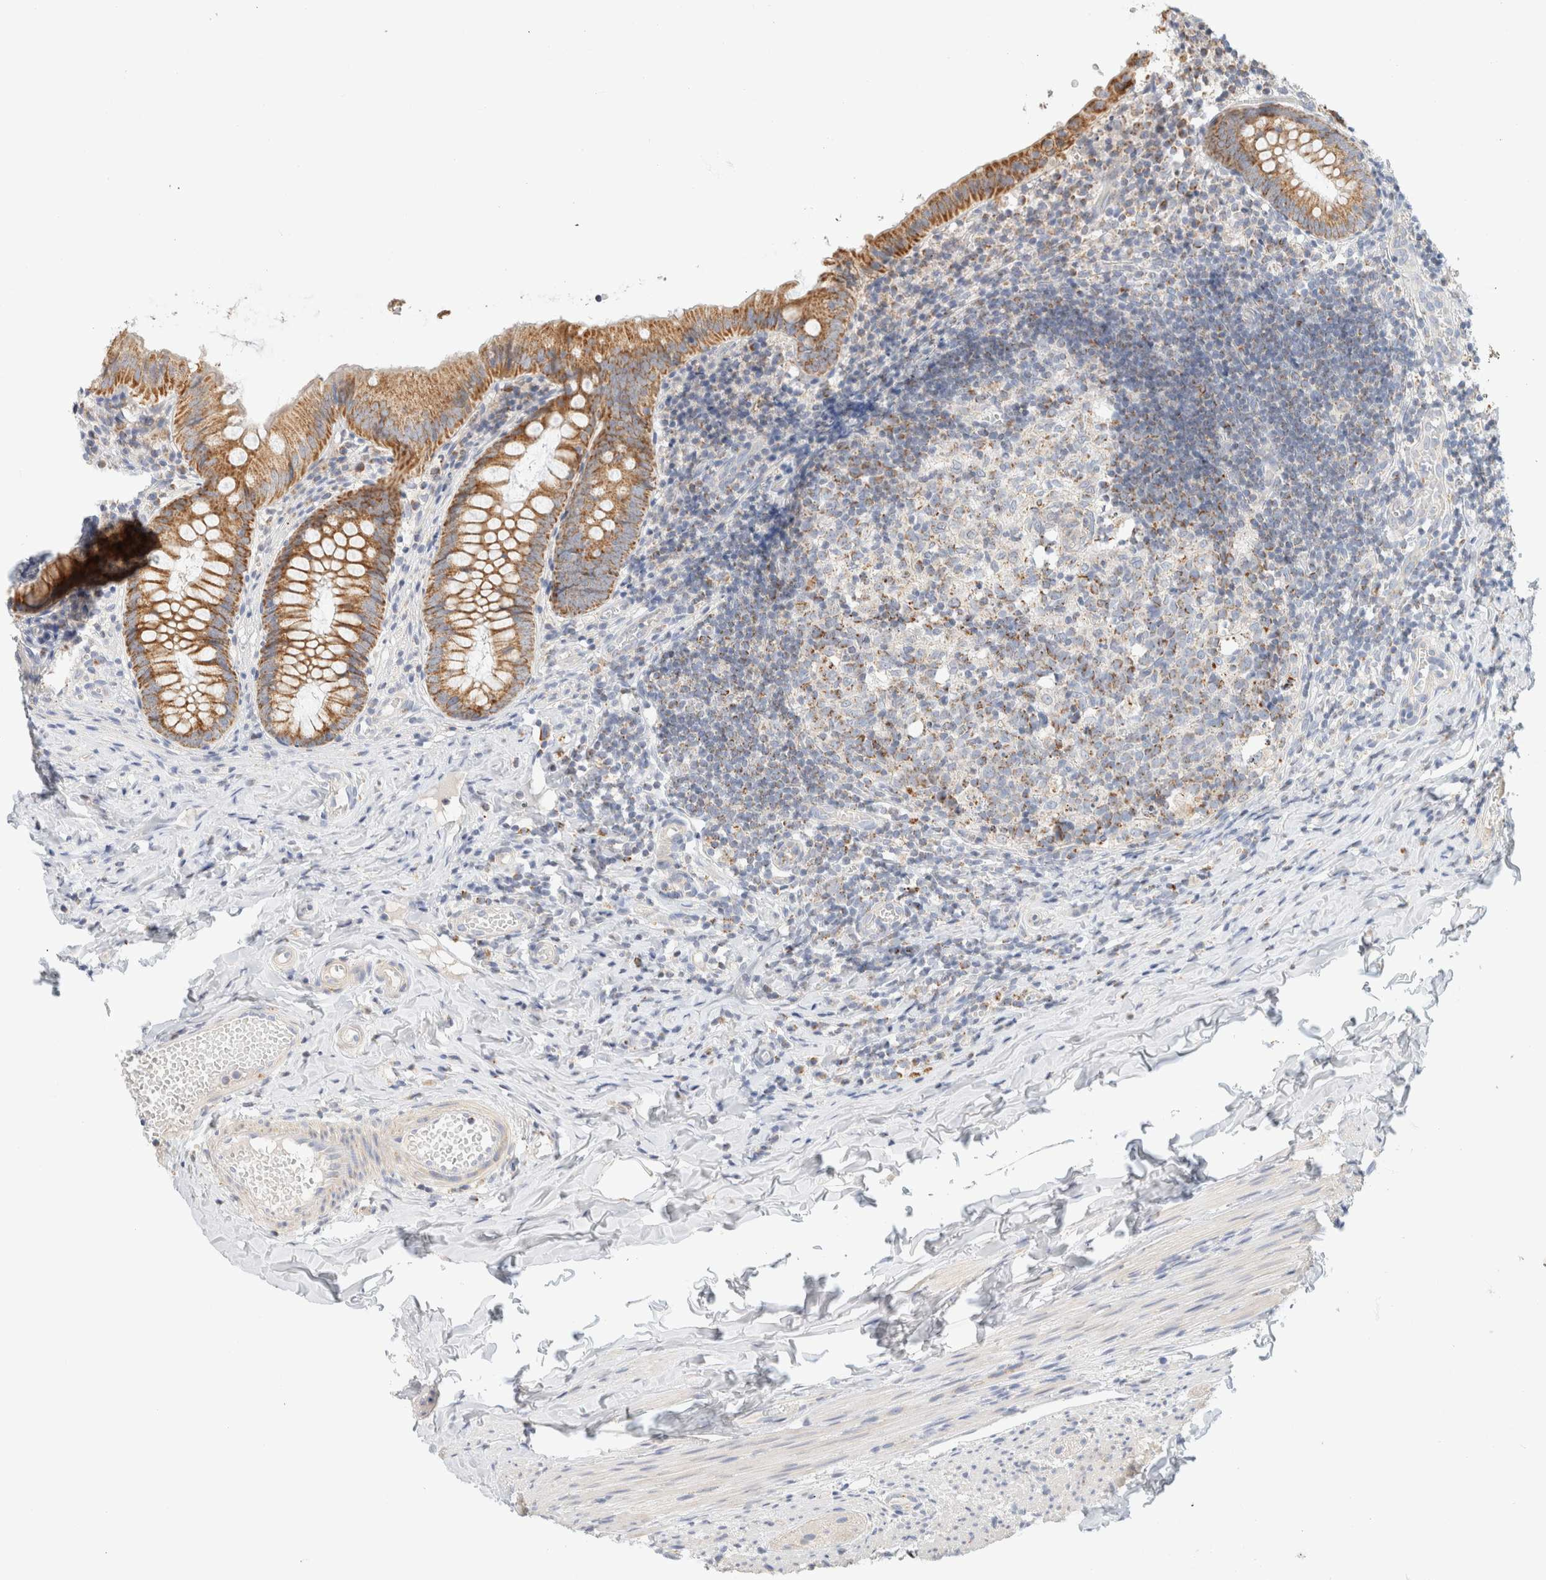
{"staining": {"intensity": "moderate", "quantity": ">75%", "location": "cytoplasmic/membranous"}, "tissue": "appendix", "cell_type": "Glandular cells", "image_type": "normal", "snomed": [{"axis": "morphology", "description": "Normal tissue, NOS"}, {"axis": "topography", "description": "Appendix"}], "caption": "Brown immunohistochemical staining in unremarkable human appendix exhibits moderate cytoplasmic/membranous expression in about >75% of glandular cells.", "gene": "HDHD3", "patient": {"sex": "male", "age": 8}}